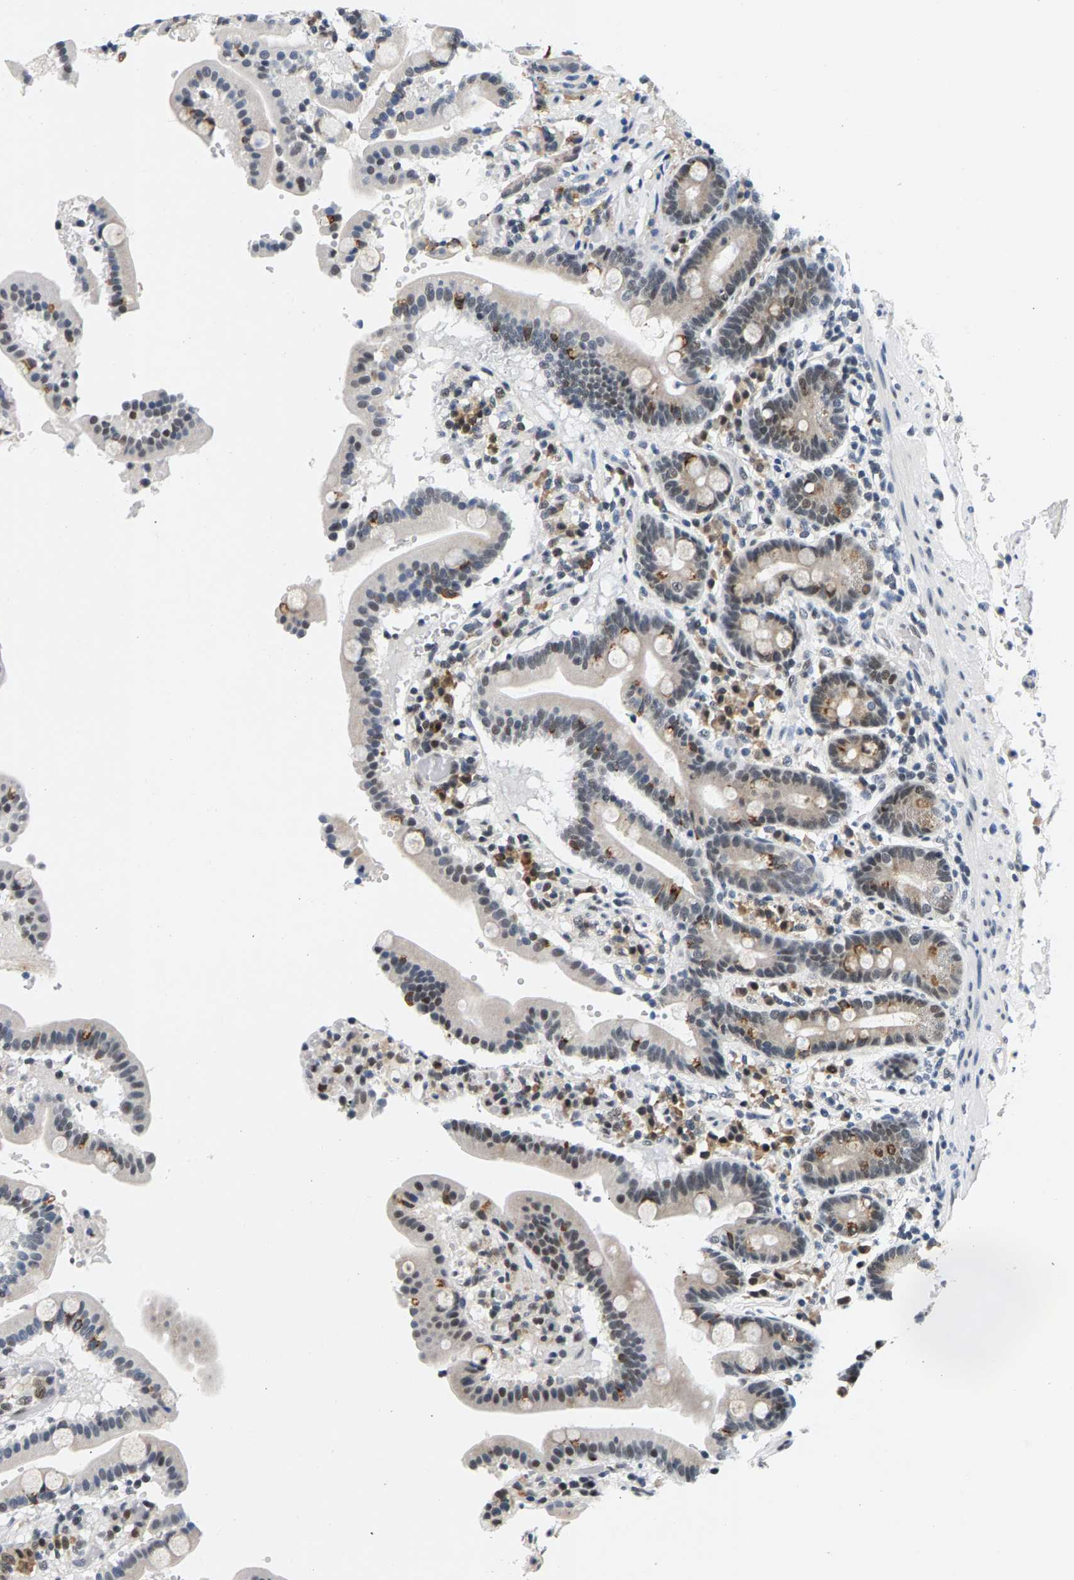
{"staining": {"intensity": "weak", "quantity": "<25%", "location": "cytoplasmic/membranous,nuclear"}, "tissue": "duodenum", "cell_type": "Glandular cells", "image_type": "normal", "snomed": [{"axis": "morphology", "description": "Normal tissue, NOS"}, {"axis": "topography", "description": "Small intestine, NOS"}], "caption": "Immunohistochemistry photomicrograph of normal duodenum: duodenum stained with DAB (3,3'-diaminobenzidine) reveals no significant protein positivity in glandular cells.", "gene": "ATF2", "patient": {"sex": "female", "age": 71}}